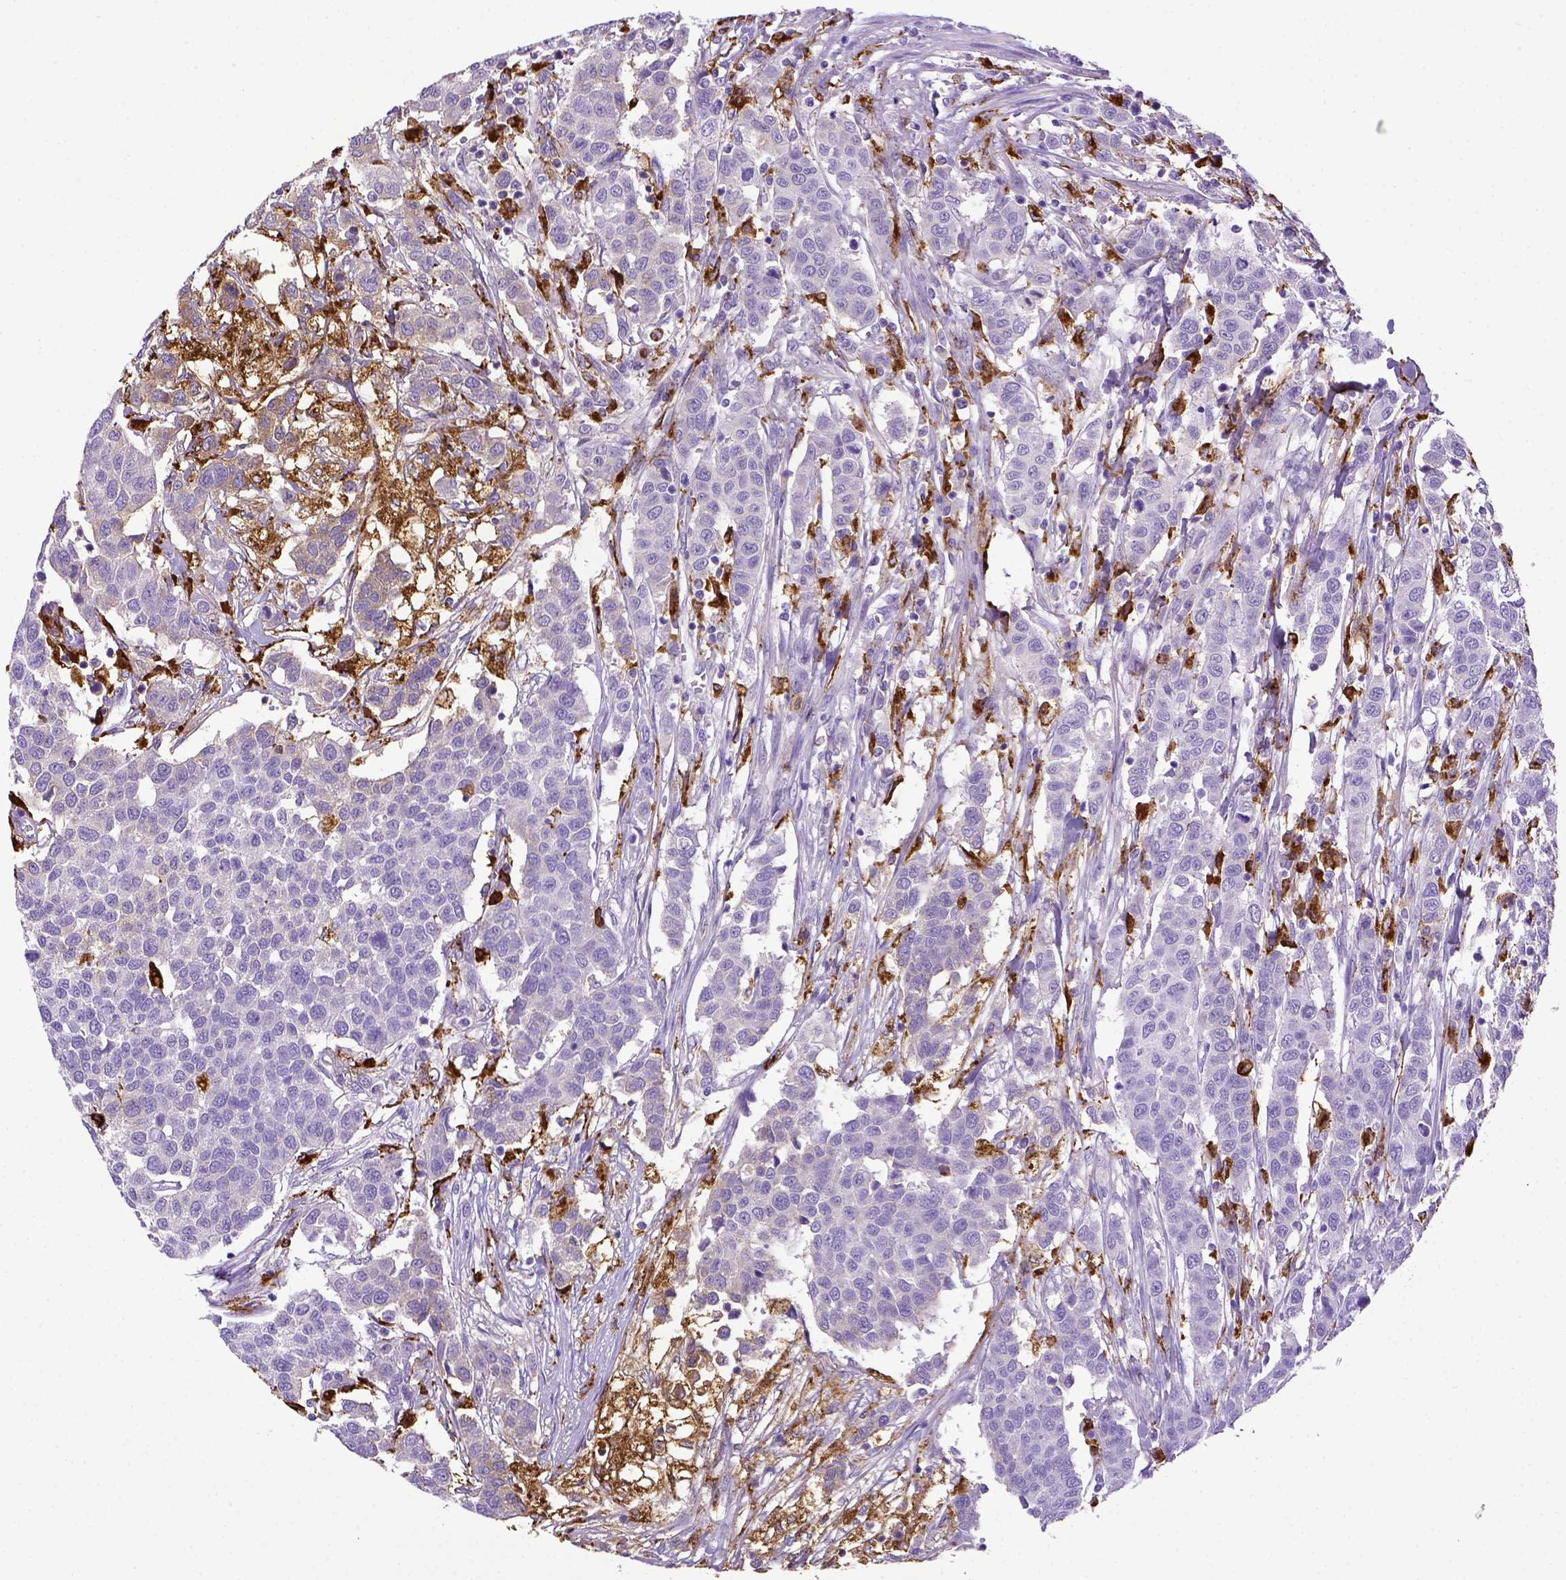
{"staining": {"intensity": "negative", "quantity": "none", "location": "none"}, "tissue": "urothelial cancer", "cell_type": "Tumor cells", "image_type": "cancer", "snomed": [{"axis": "morphology", "description": "Urothelial carcinoma, High grade"}, {"axis": "topography", "description": "Urinary bladder"}], "caption": "Tumor cells are negative for brown protein staining in urothelial carcinoma (high-grade).", "gene": "CD68", "patient": {"sex": "female", "age": 58}}